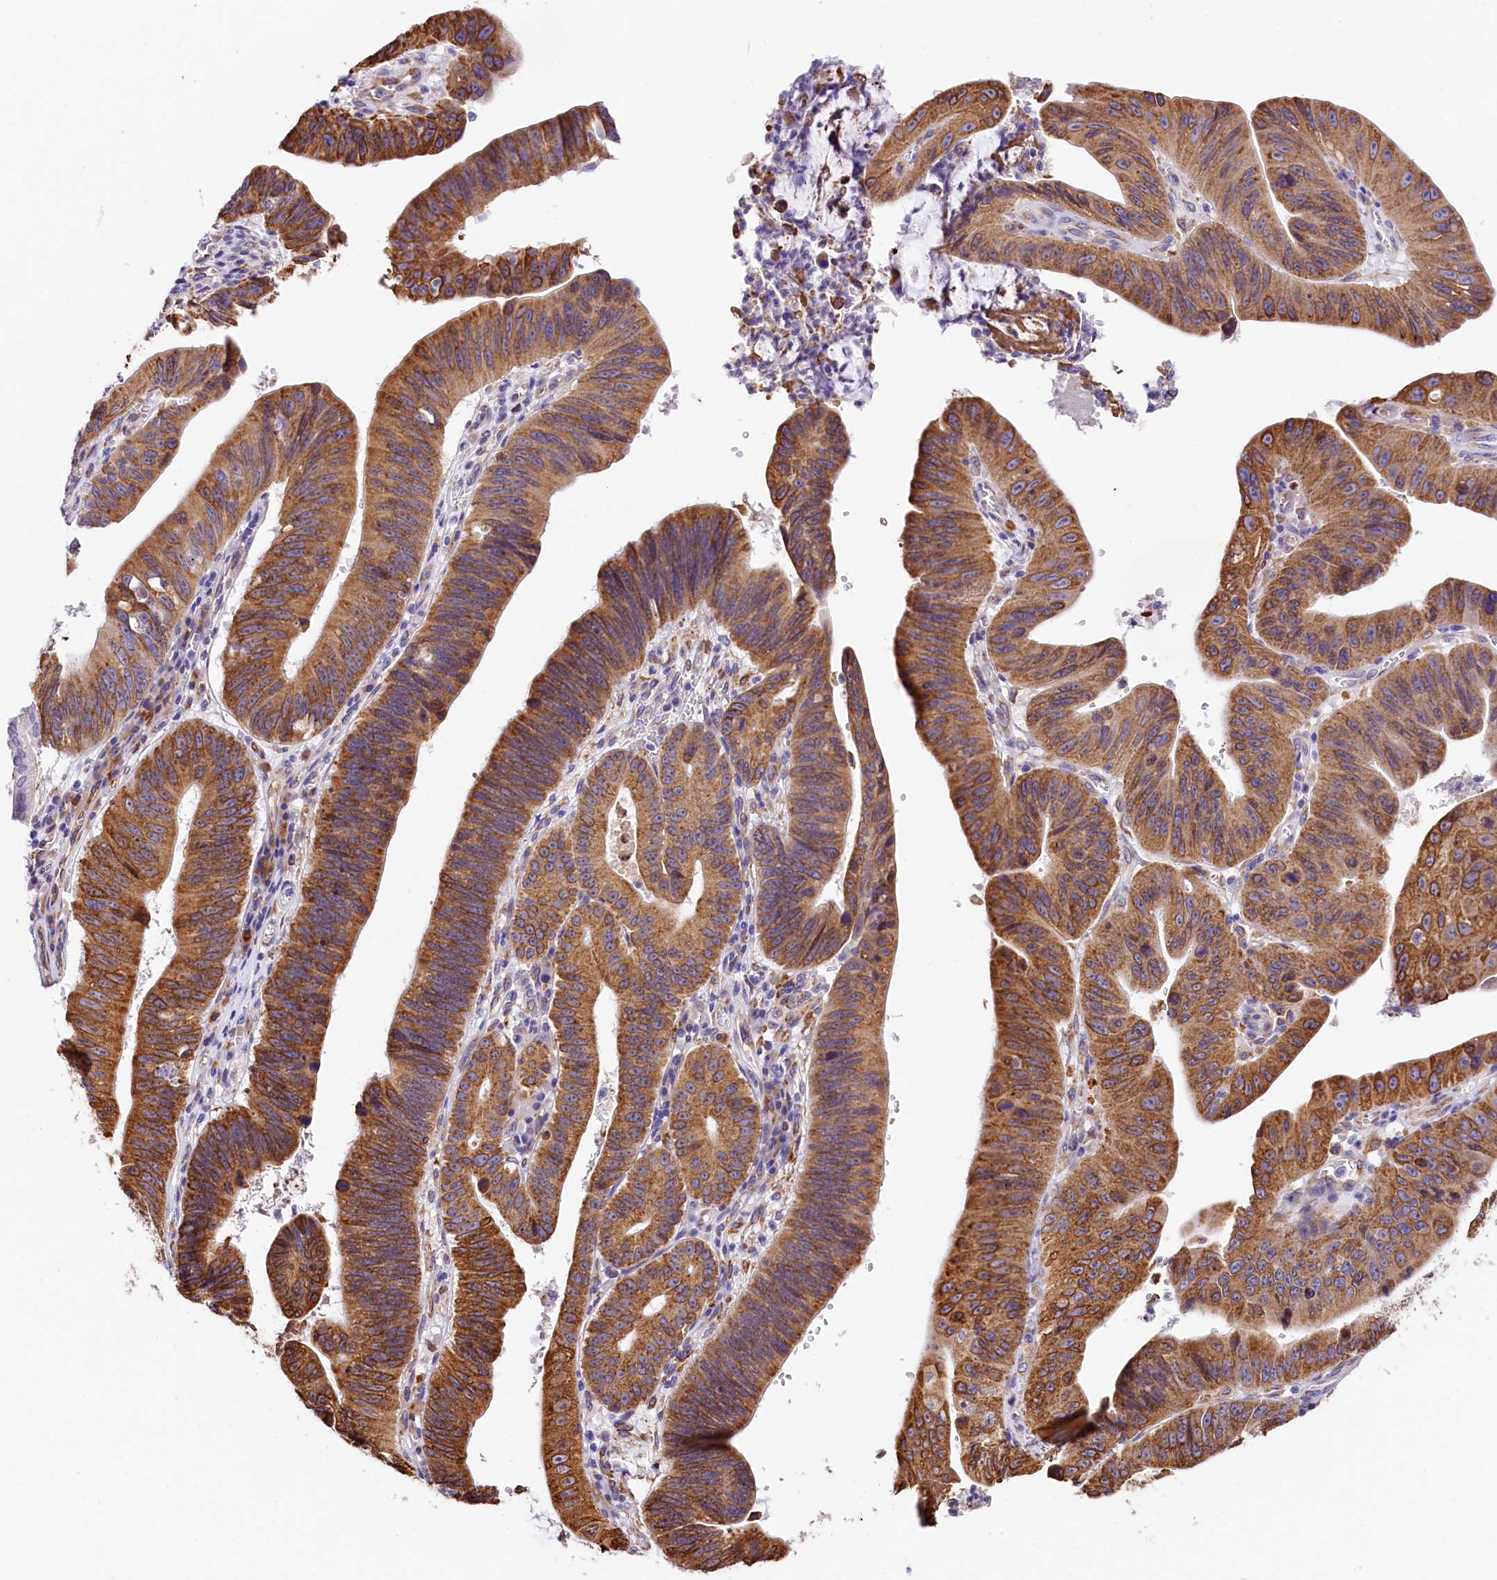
{"staining": {"intensity": "moderate", "quantity": ">75%", "location": "cytoplasmic/membranous"}, "tissue": "stomach cancer", "cell_type": "Tumor cells", "image_type": "cancer", "snomed": [{"axis": "morphology", "description": "Adenocarcinoma, NOS"}, {"axis": "topography", "description": "Stomach"}], "caption": "Human stomach cancer stained with a protein marker reveals moderate staining in tumor cells.", "gene": "ITGA1", "patient": {"sex": "male", "age": 59}}